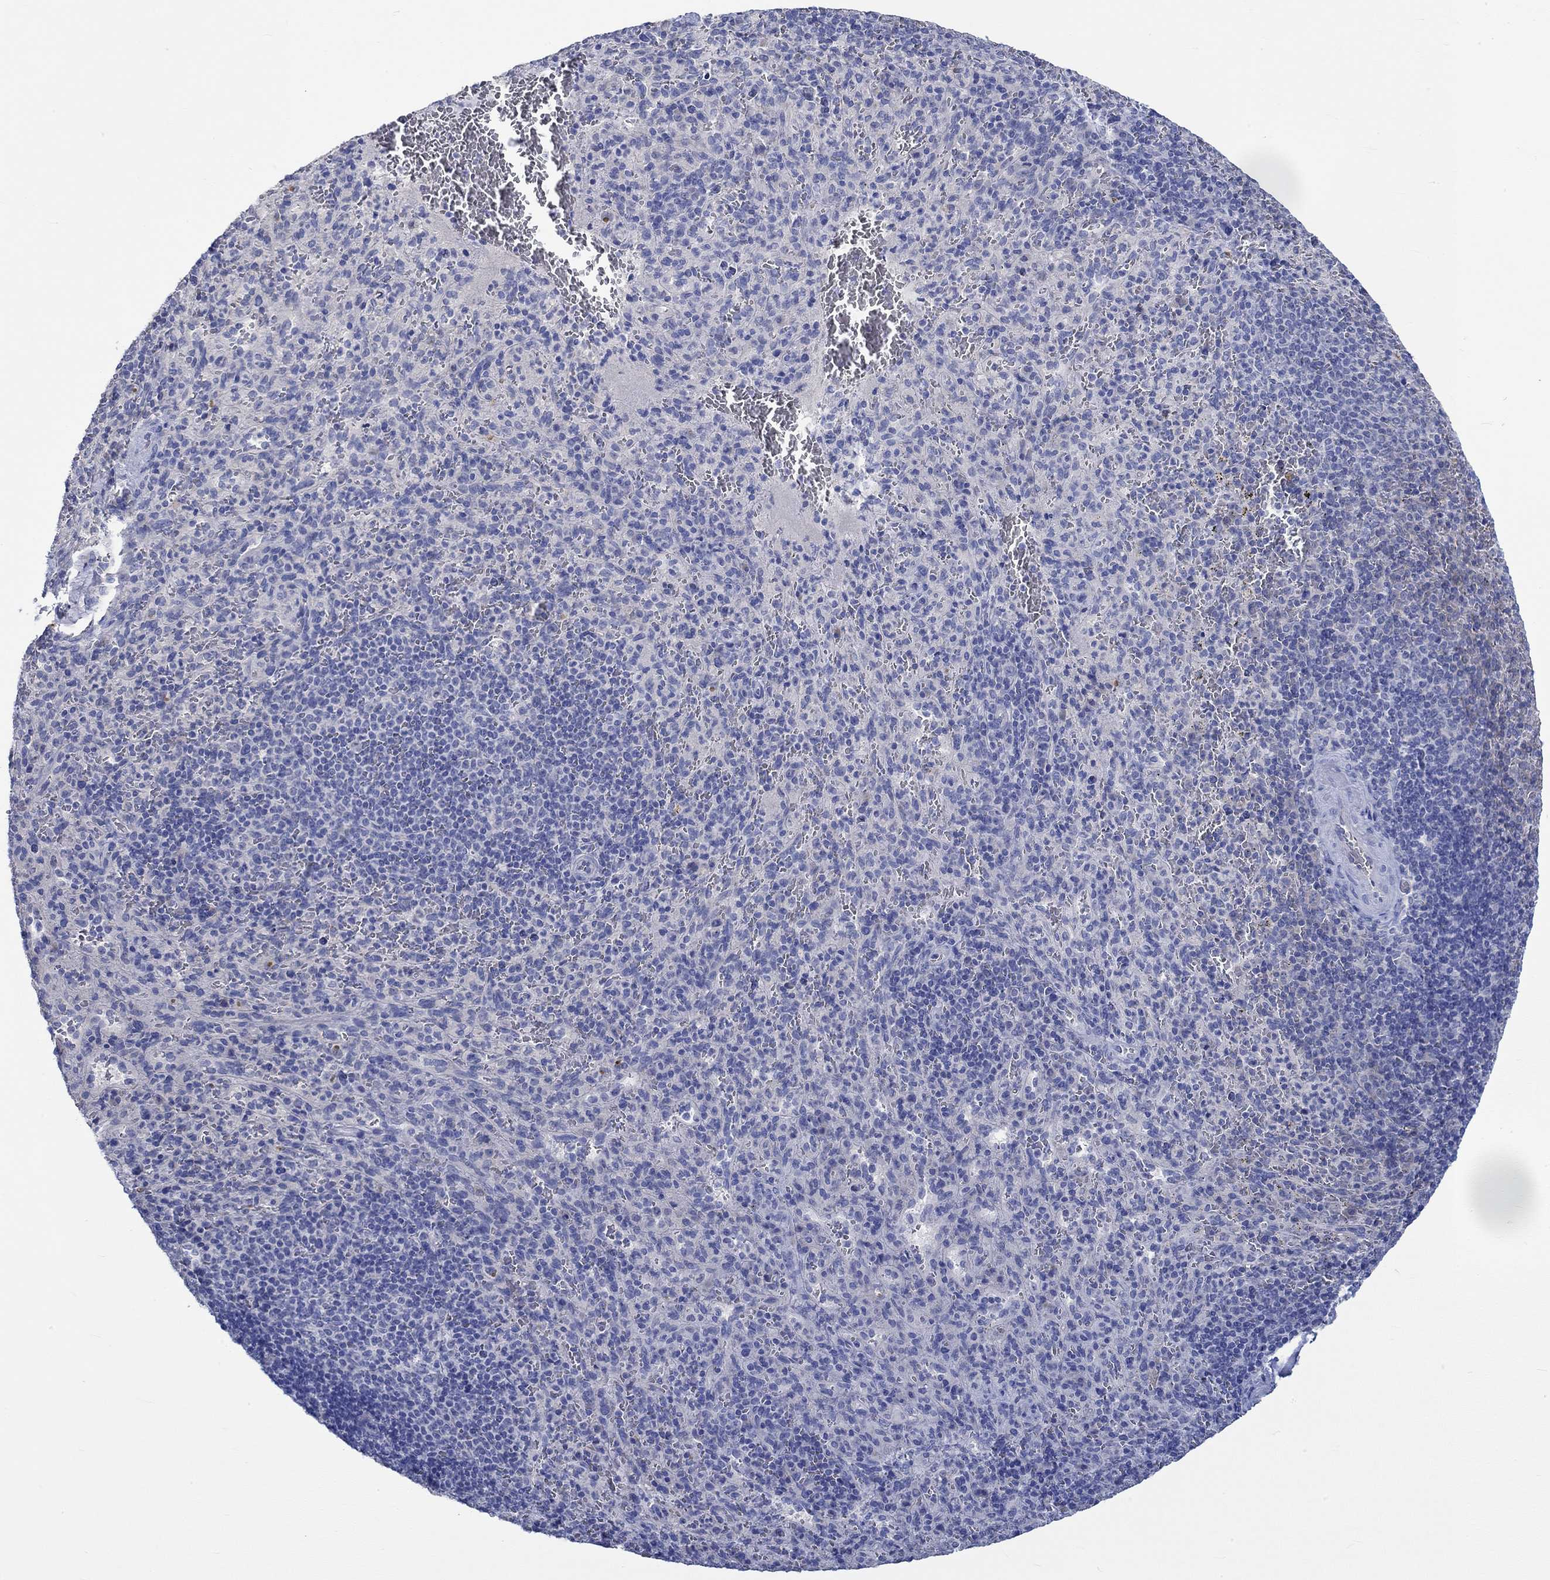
{"staining": {"intensity": "negative", "quantity": "none", "location": "none"}, "tissue": "spleen", "cell_type": "Cells in red pulp", "image_type": "normal", "snomed": [{"axis": "morphology", "description": "Normal tissue, NOS"}, {"axis": "topography", "description": "Spleen"}], "caption": "IHC micrograph of benign spleen: human spleen stained with DAB shows no significant protein staining in cells in red pulp.", "gene": "KCNA1", "patient": {"sex": "male", "age": 57}}